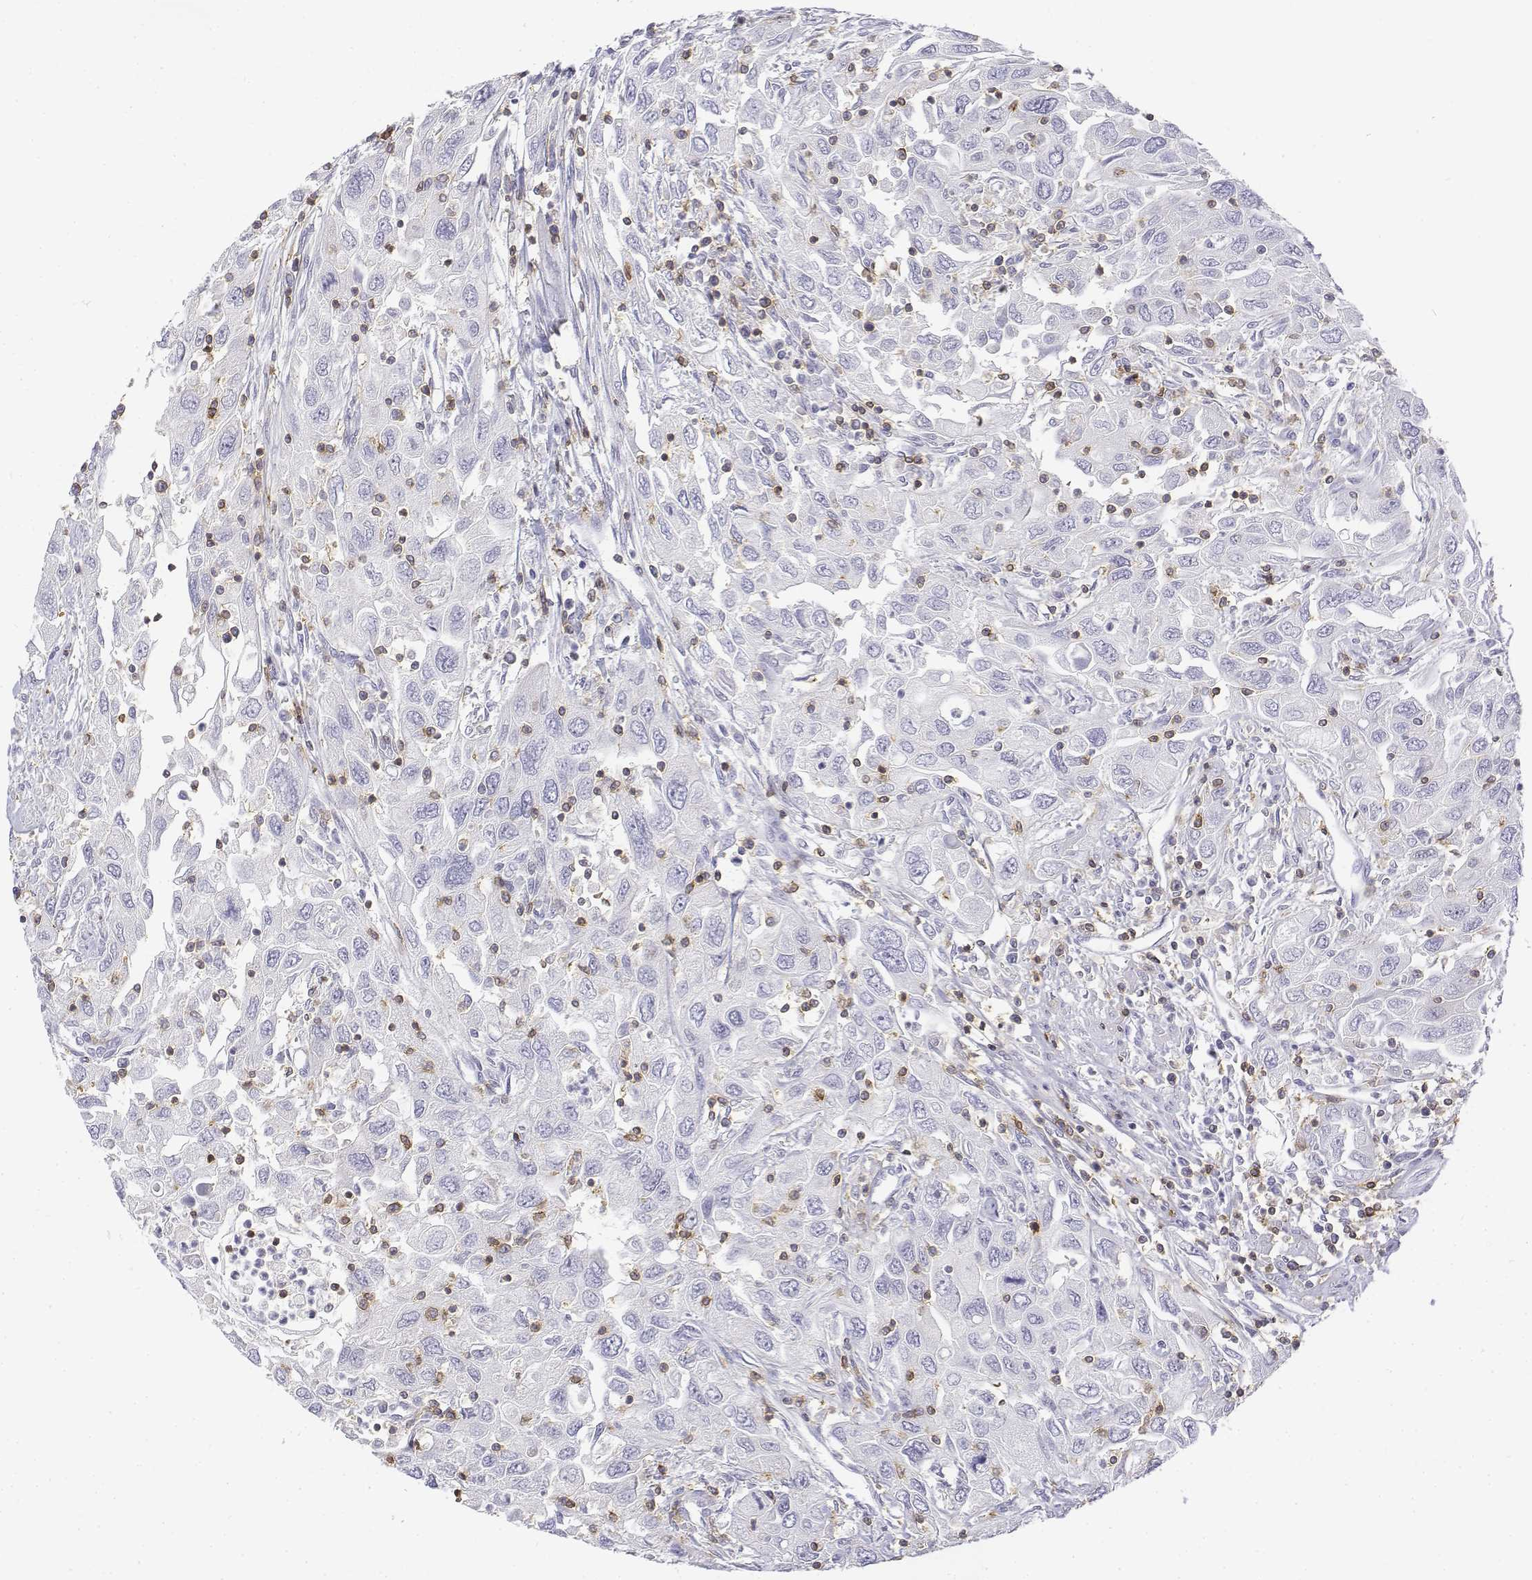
{"staining": {"intensity": "negative", "quantity": "none", "location": "none"}, "tissue": "urothelial cancer", "cell_type": "Tumor cells", "image_type": "cancer", "snomed": [{"axis": "morphology", "description": "Urothelial carcinoma, High grade"}, {"axis": "topography", "description": "Urinary bladder"}], "caption": "Immunohistochemical staining of human urothelial carcinoma (high-grade) shows no significant staining in tumor cells.", "gene": "CD3E", "patient": {"sex": "male", "age": 76}}